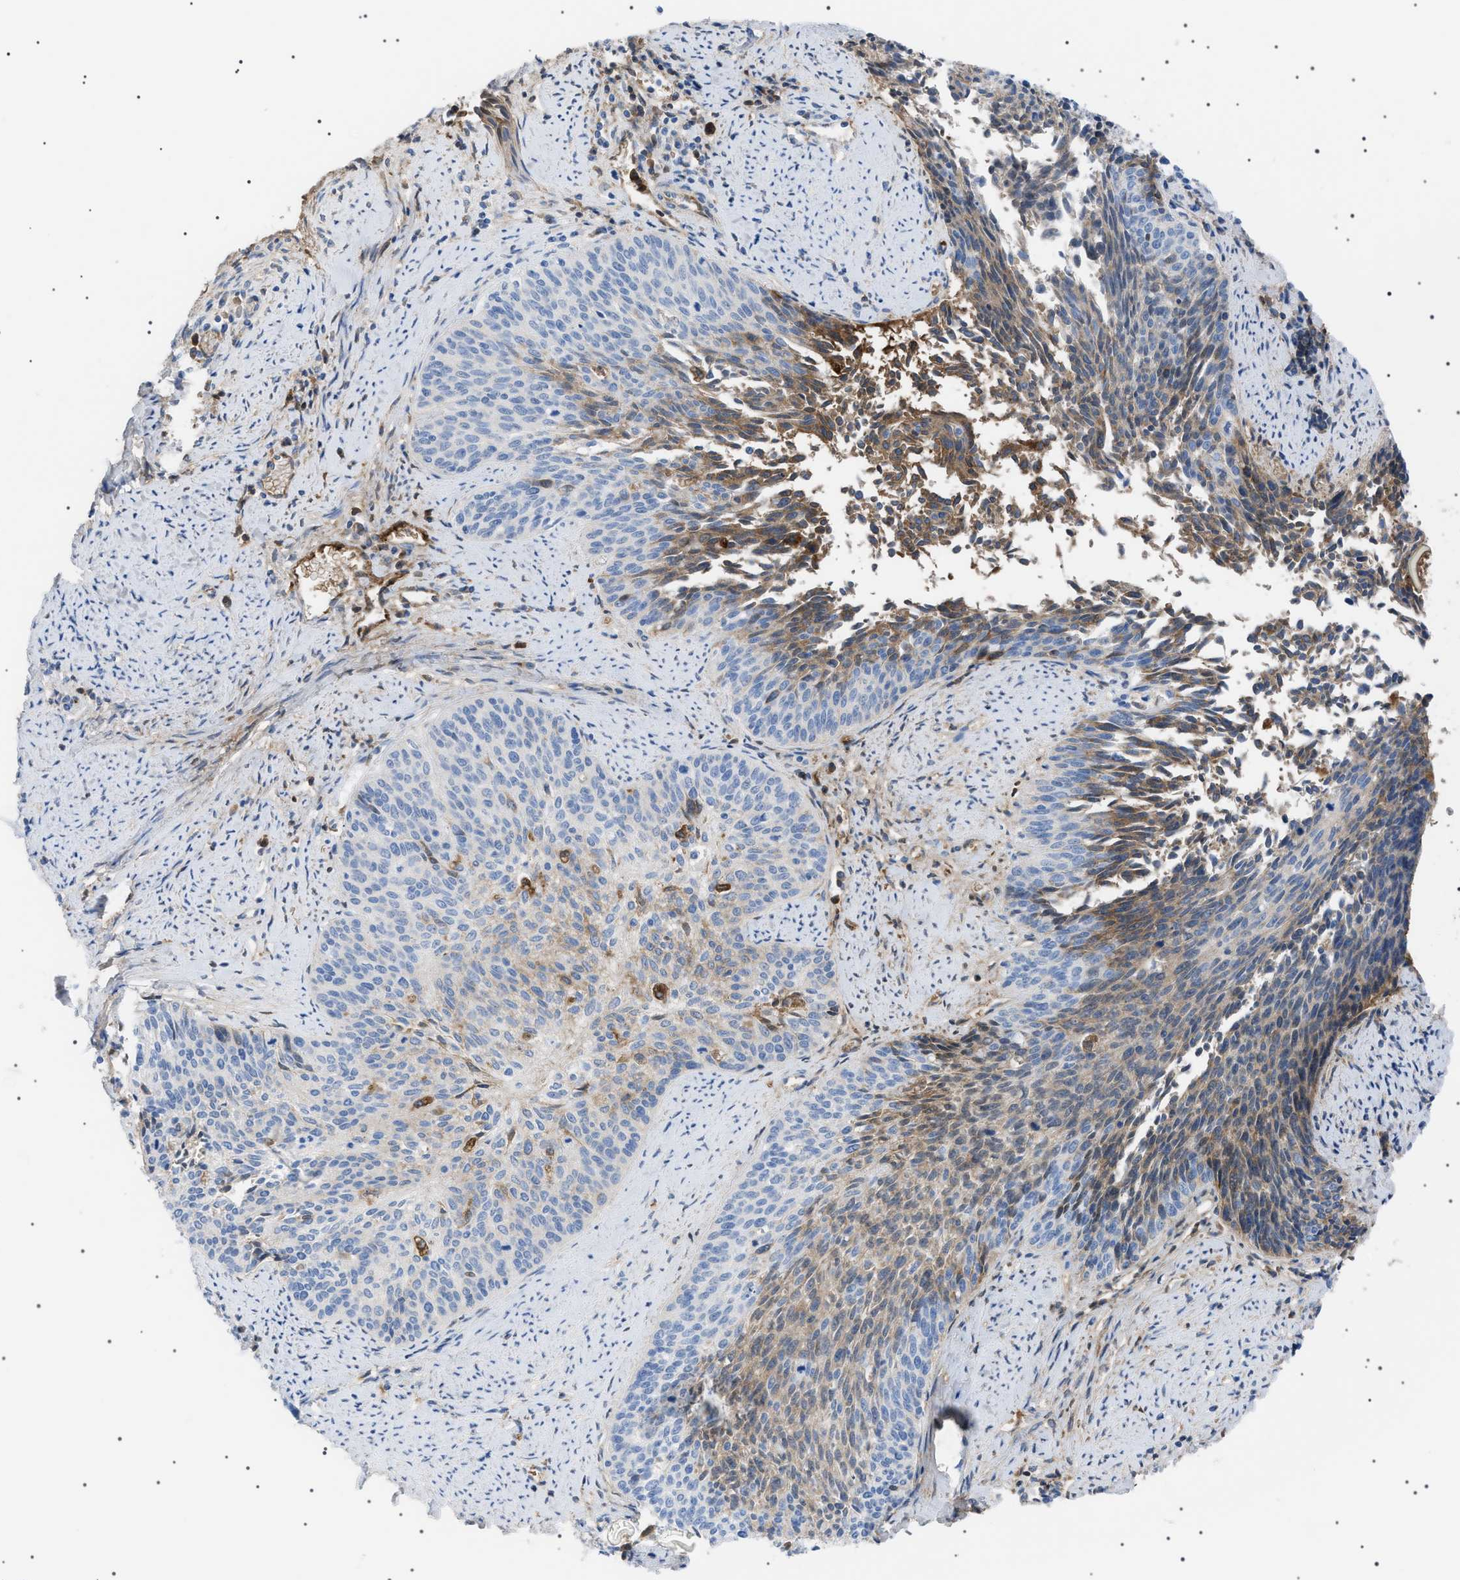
{"staining": {"intensity": "weak", "quantity": "25%-75%", "location": "cytoplasmic/membranous"}, "tissue": "cervical cancer", "cell_type": "Tumor cells", "image_type": "cancer", "snomed": [{"axis": "morphology", "description": "Squamous cell carcinoma, NOS"}, {"axis": "topography", "description": "Cervix"}], "caption": "Tumor cells display low levels of weak cytoplasmic/membranous positivity in about 25%-75% of cells in cervical squamous cell carcinoma. Immunohistochemistry (ihc) stains the protein of interest in brown and the nuclei are stained blue.", "gene": "LPA", "patient": {"sex": "female", "age": 55}}